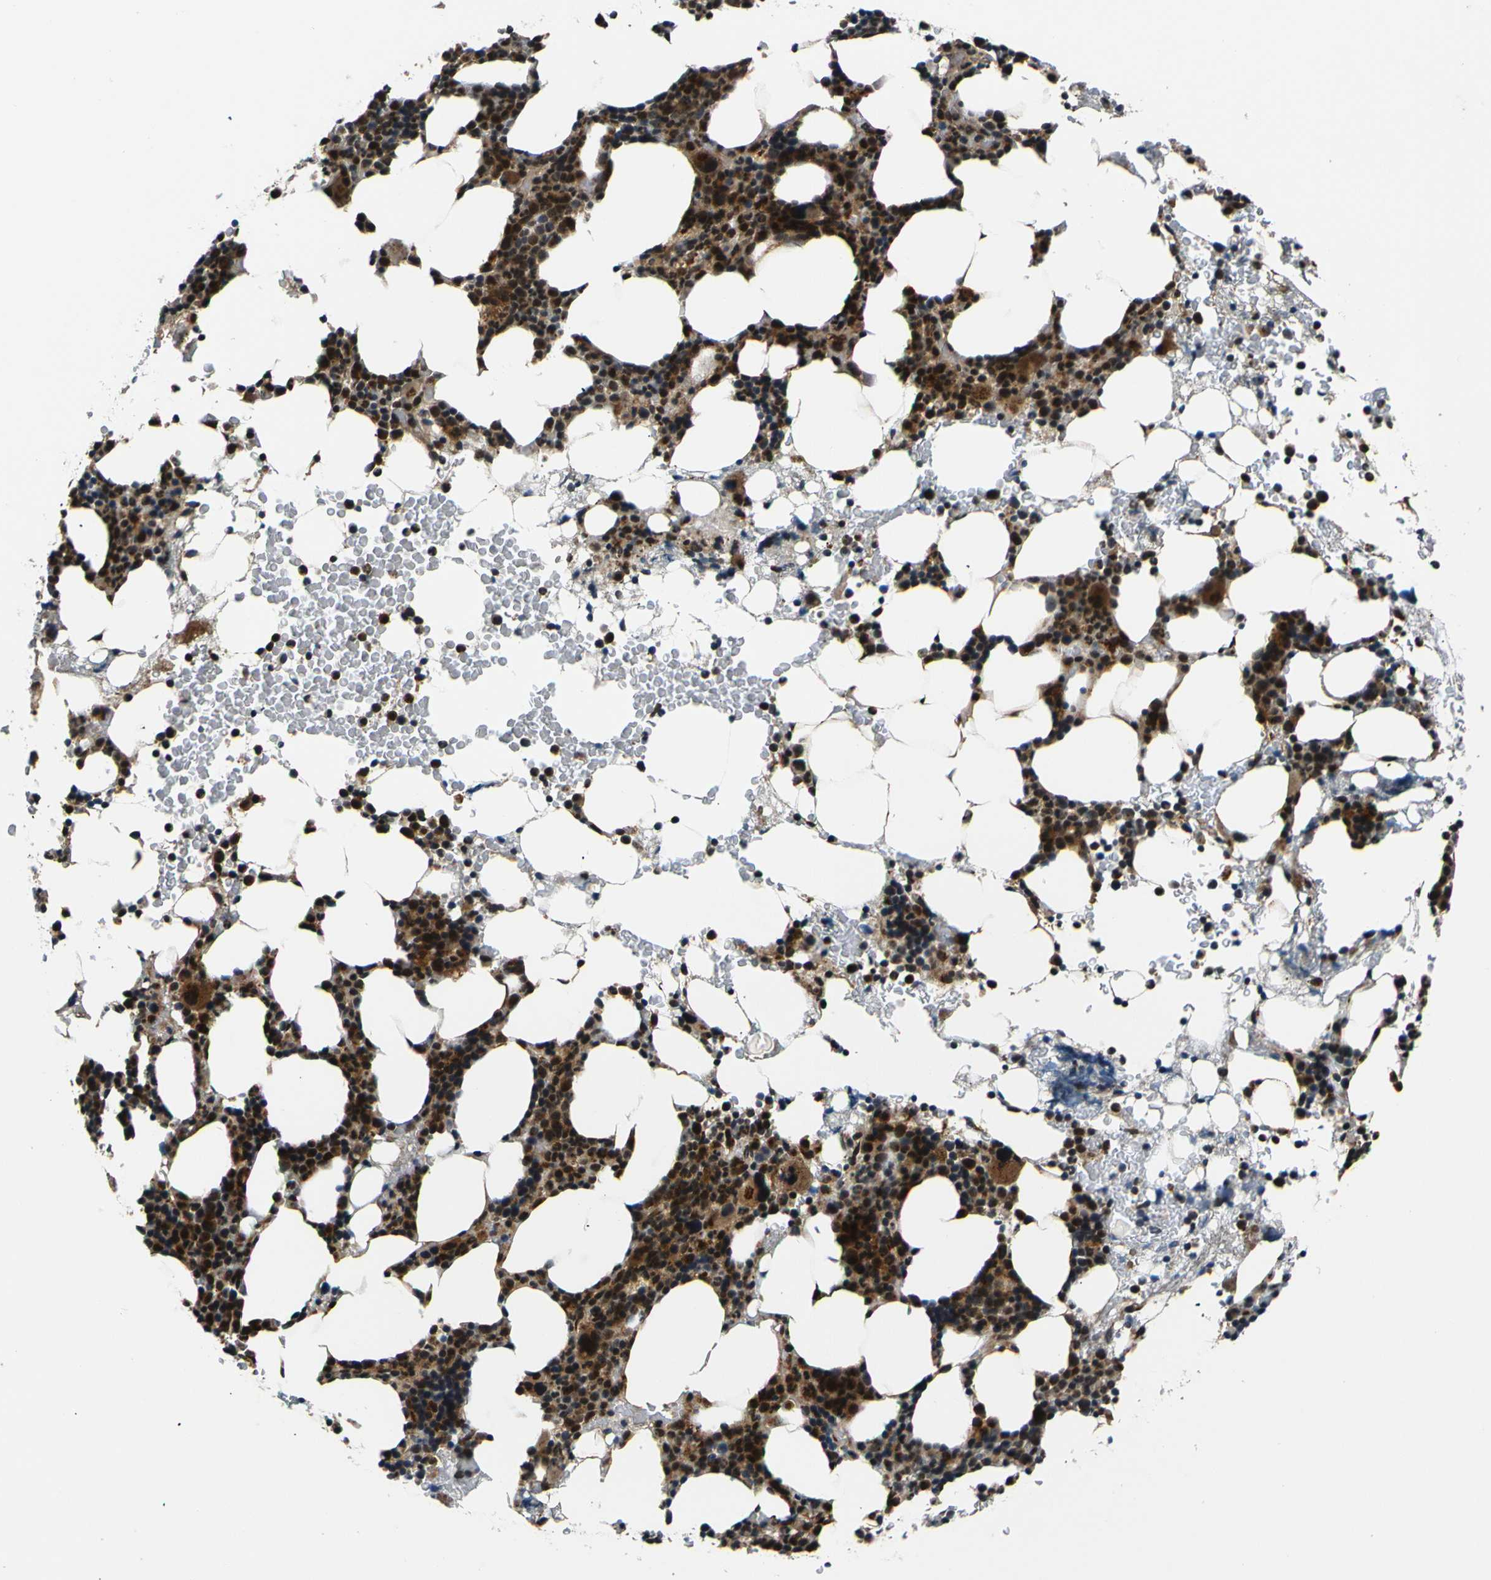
{"staining": {"intensity": "strong", "quantity": ">75%", "location": "cytoplasmic/membranous,nuclear"}, "tissue": "bone marrow", "cell_type": "Hematopoietic cells", "image_type": "normal", "snomed": [{"axis": "morphology", "description": "Normal tissue, NOS"}, {"axis": "morphology", "description": "Inflammation, NOS"}, {"axis": "topography", "description": "Bone marrow"}], "caption": "Bone marrow was stained to show a protein in brown. There is high levels of strong cytoplasmic/membranous,nuclear staining in about >75% of hematopoietic cells.", "gene": "AKAP9", "patient": {"sex": "female", "age": 84}}